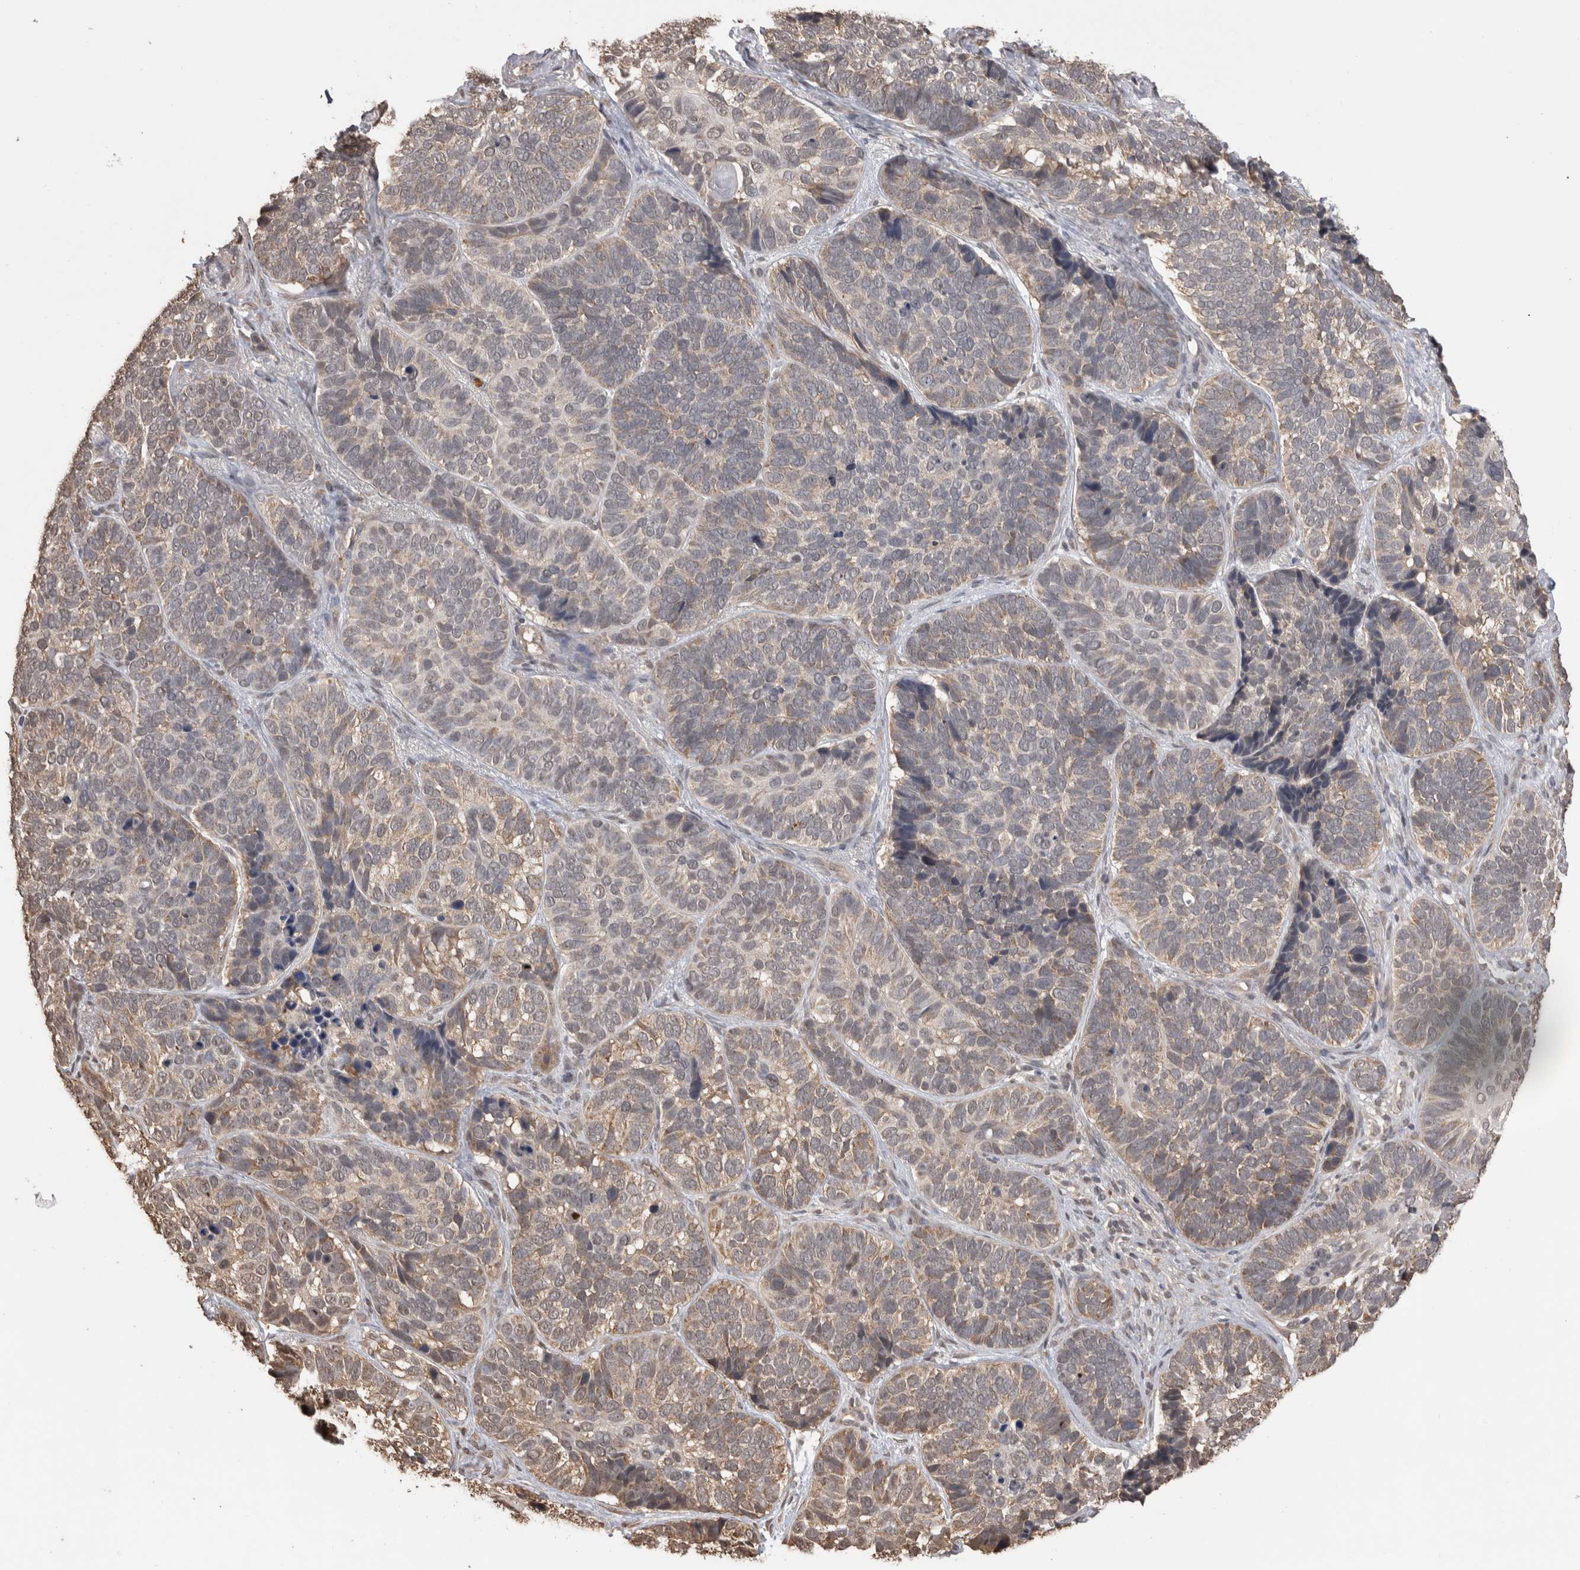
{"staining": {"intensity": "weak", "quantity": "25%-75%", "location": "cytoplasmic/membranous"}, "tissue": "skin cancer", "cell_type": "Tumor cells", "image_type": "cancer", "snomed": [{"axis": "morphology", "description": "Basal cell carcinoma"}, {"axis": "topography", "description": "Skin"}], "caption": "Immunohistochemistry (IHC) of skin basal cell carcinoma displays low levels of weak cytoplasmic/membranous expression in approximately 25%-75% of tumor cells.", "gene": "PAK4", "patient": {"sex": "male", "age": 62}}